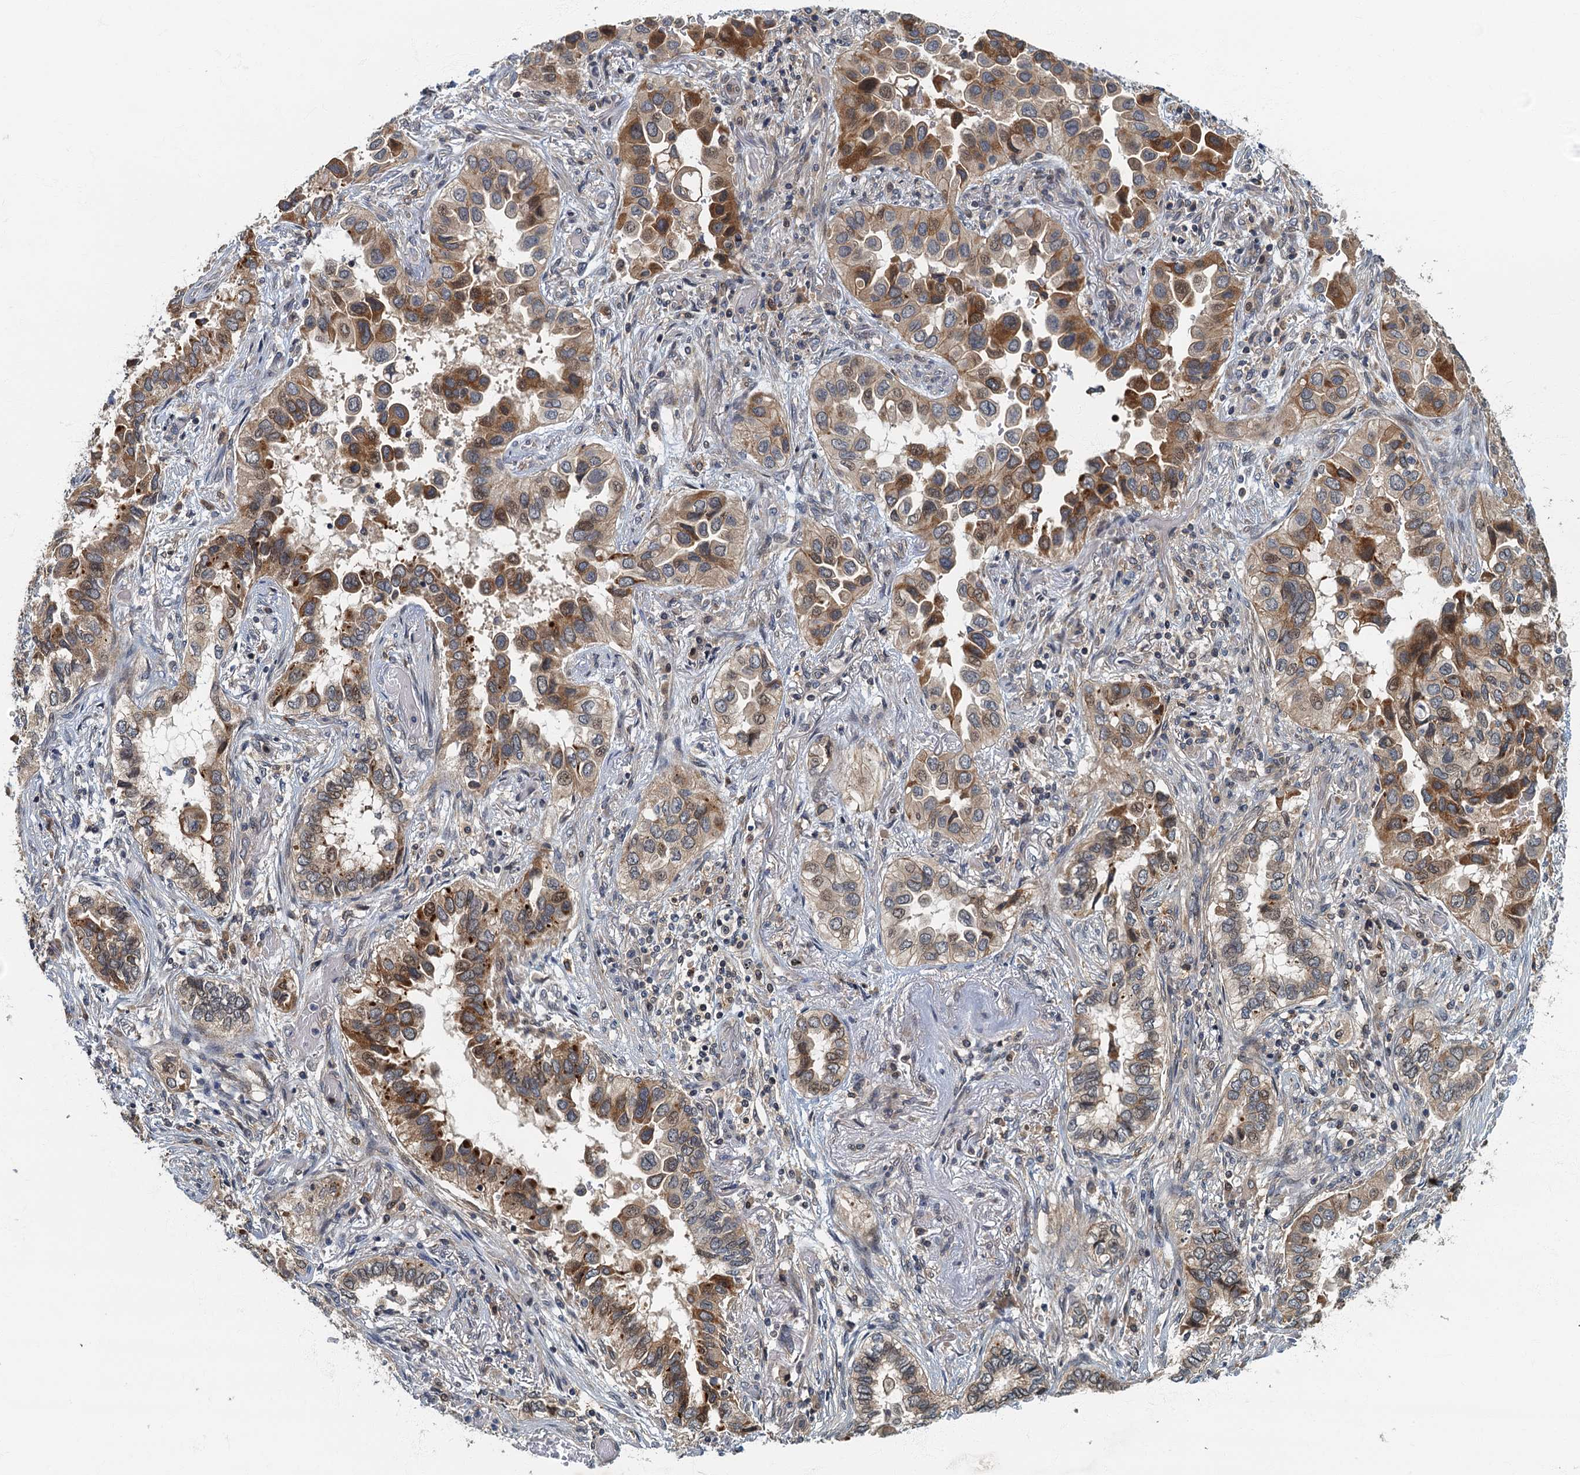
{"staining": {"intensity": "moderate", "quantity": ">75%", "location": "cytoplasmic/membranous"}, "tissue": "lung cancer", "cell_type": "Tumor cells", "image_type": "cancer", "snomed": [{"axis": "morphology", "description": "Adenocarcinoma, NOS"}, {"axis": "topography", "description": "Lung"}], "caption": "An IHC micrograph of neoplastic tissue is shown. Protein staining in brown labels moderate cytoplasmic/membranous positivity in lung cancer (adenocarcinoma) within tumor cells.", "gene": "CKAP2L", "patient": {"sex": "female", "age": 76}}